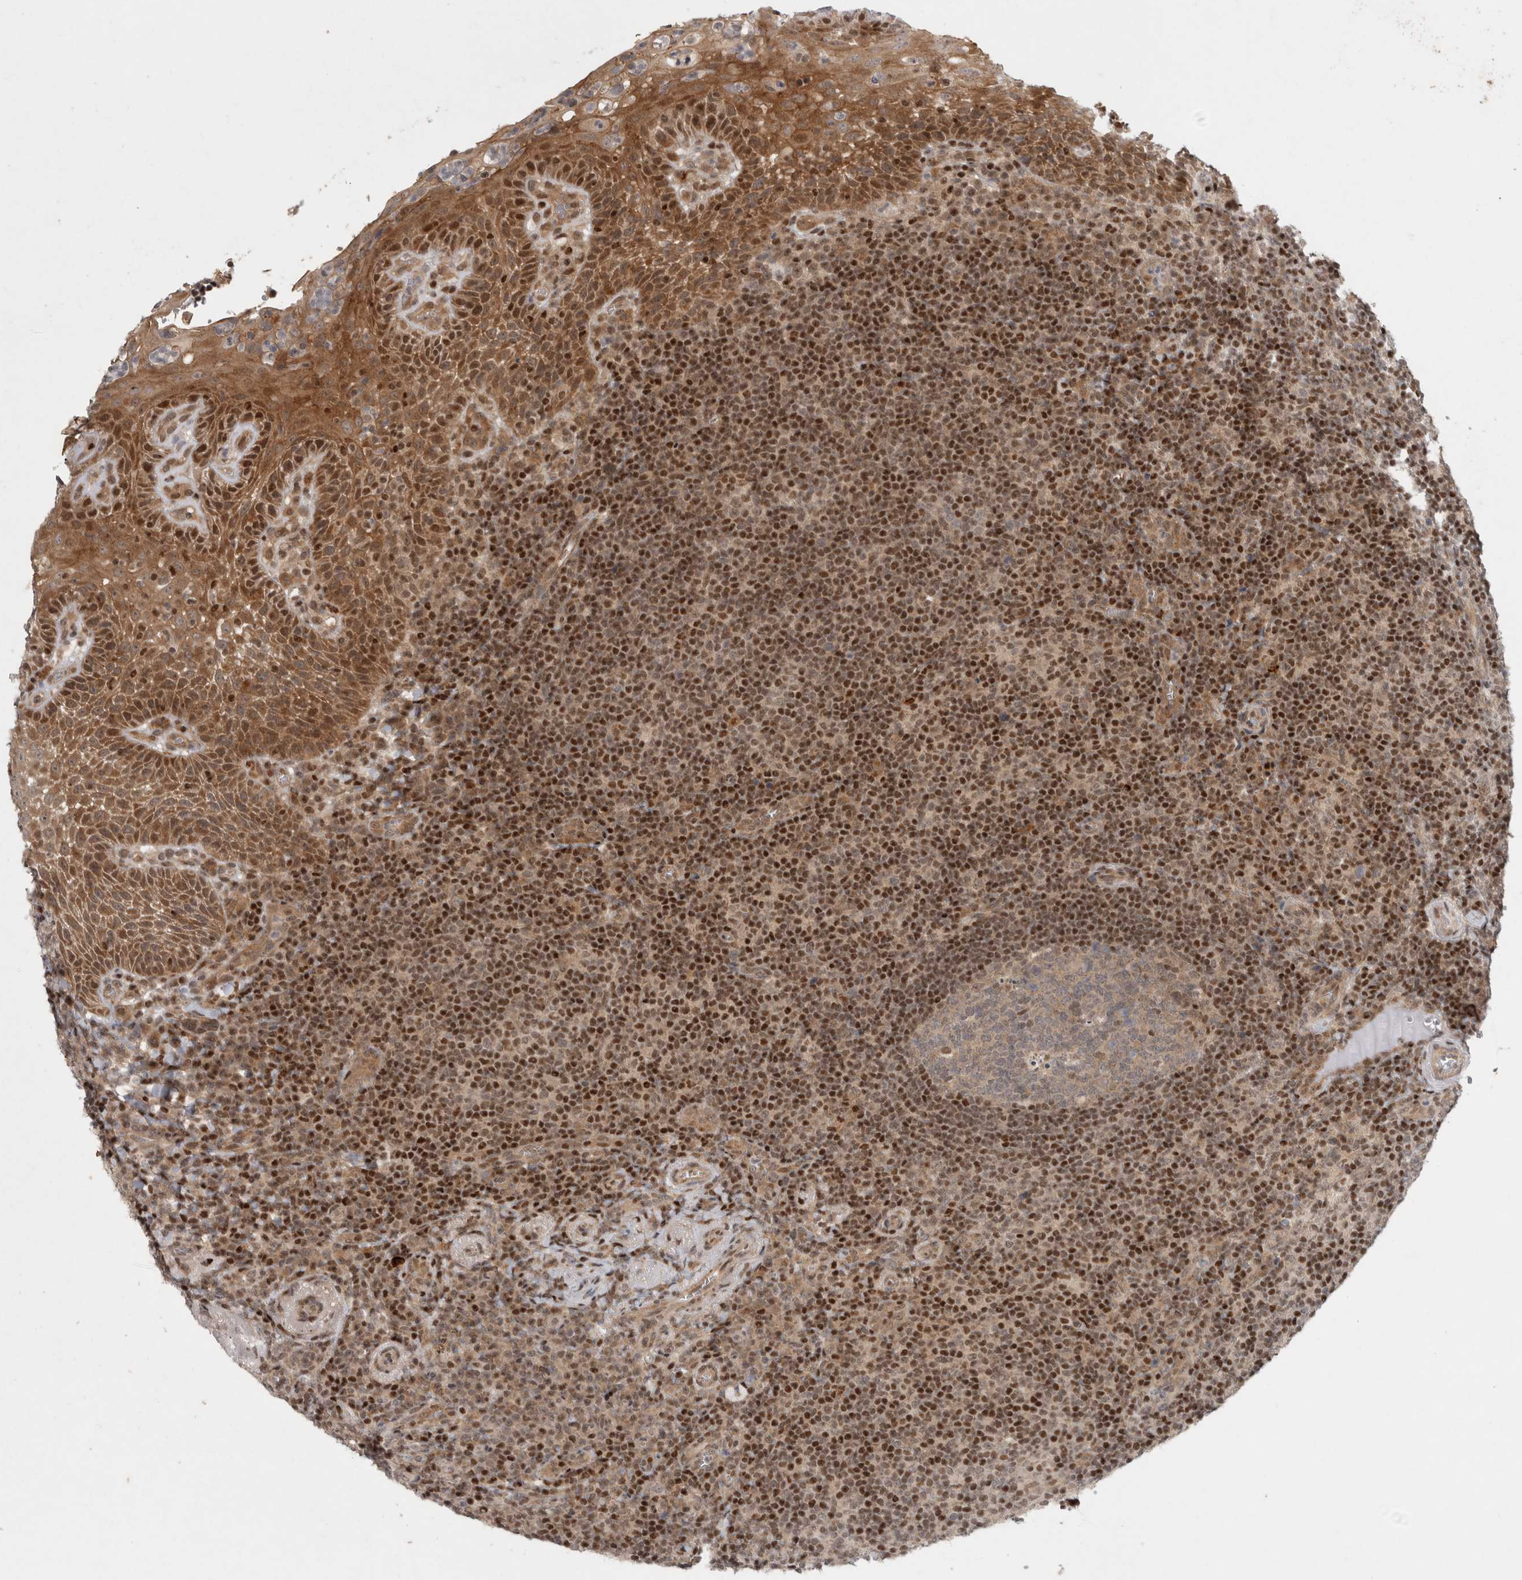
{"staining": {"intensity": "weak", "quantity": ">75%", "location": "cytoplasmic/membranous"}, "tissue": "tonsil", "cell_type": "Germinal center cells", "image_type": "normal", "snomed": [{"axis": "morphology", "description": "Normal tissue, NOS"}, {"axis": "topography", "description": "Tonsil"}], "caption": "Immunohistochemical staining of unremarkable human tonsil demonstrates weak cytoplasmic/membranous protein positivity in about >75% of germinal center cells. Using DAB (brown) and hematoxylin (blue) stains, captured at high magnification using brightfield microscopy.", "gene": "KDM8", "patient": {"sex": "male", "age": 37}}